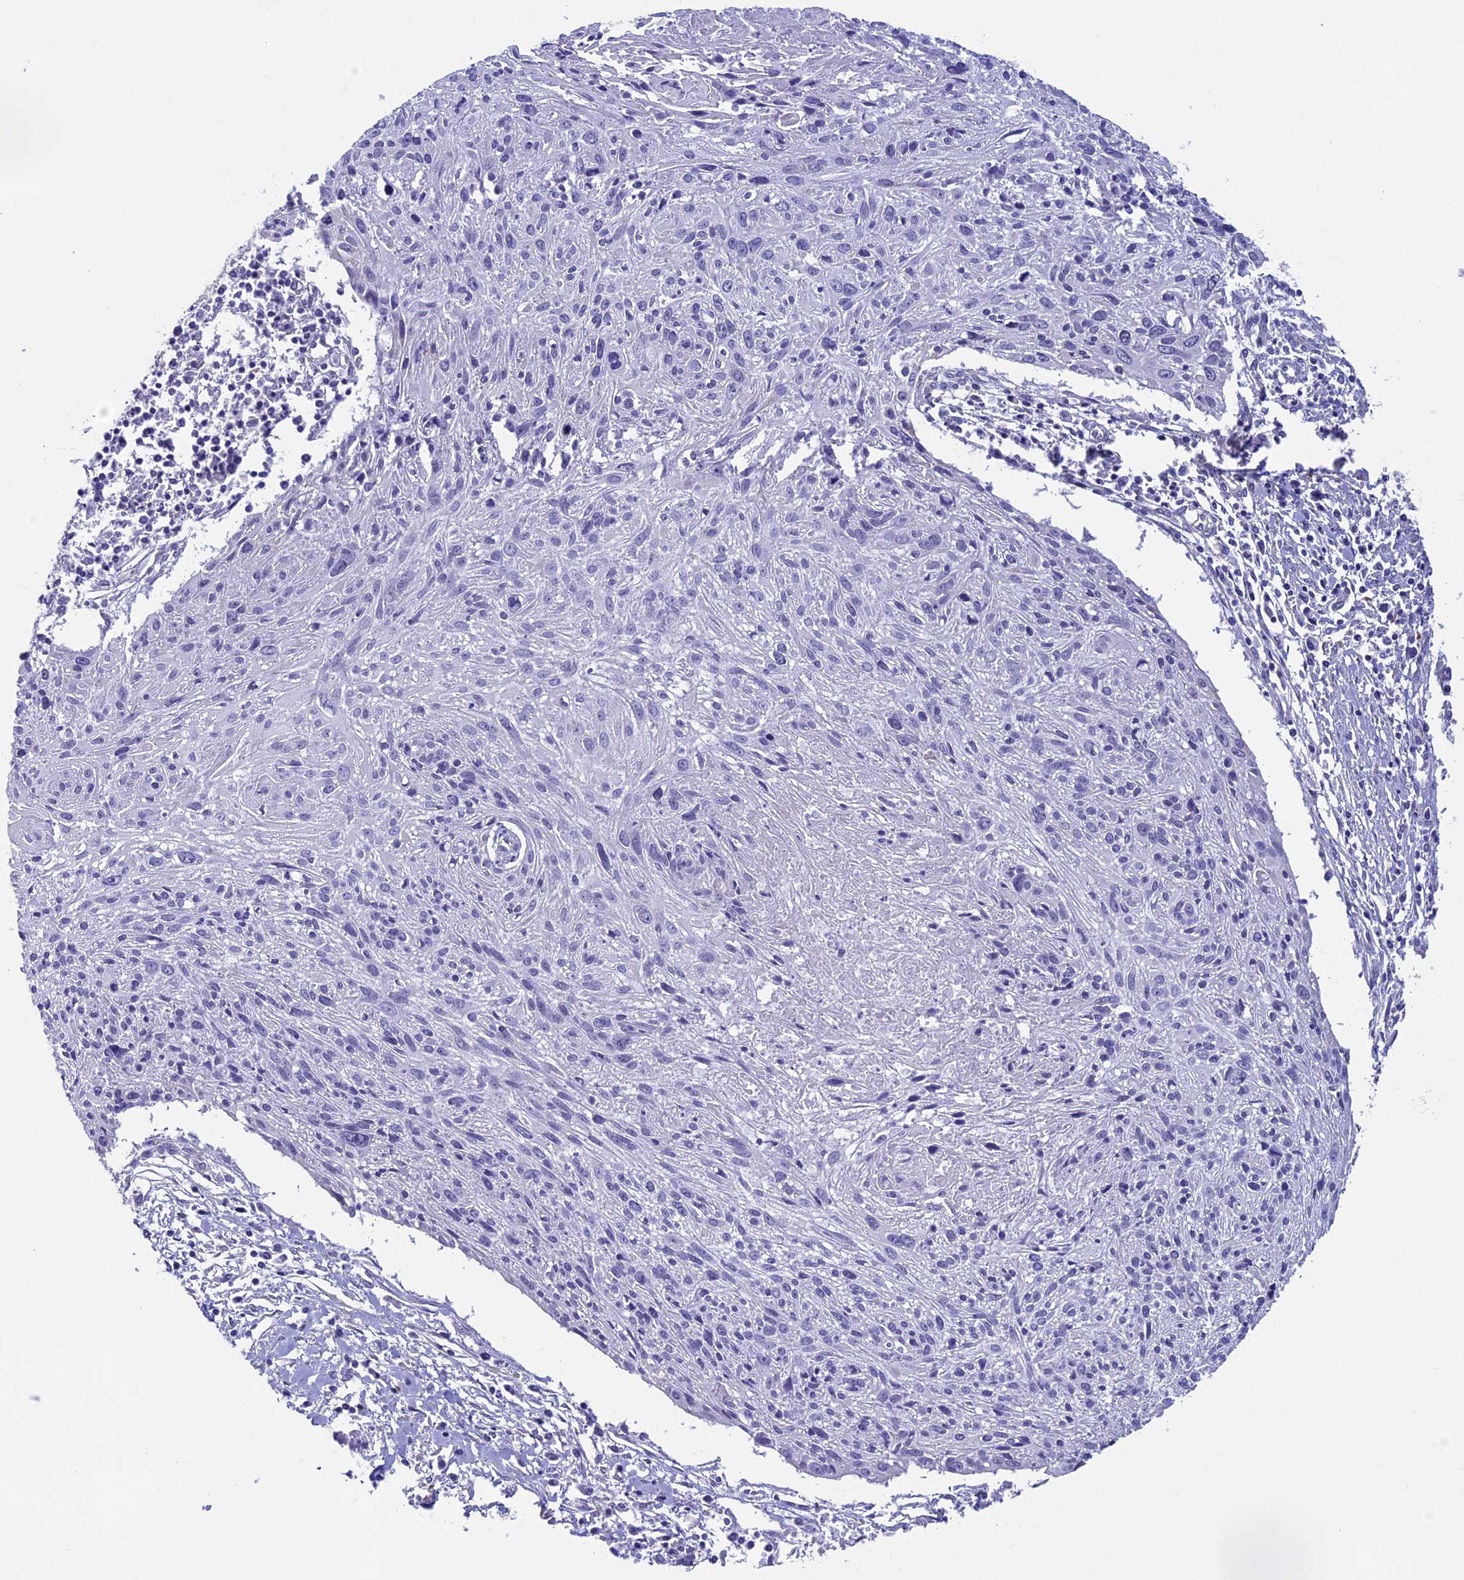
{"staining": {"intensity": "negative", "quantity": "none", "location": "none"}, "tissue": "cervical cancer", "cell_type": "Tumor cells", "image_type": "cancer", "snomed": [{"axis": "morphology", "description": "Squamous cell carcinoma, NOS"}, {"axis": "topography", "description": "Cervix"}], "caption": "Tumor cells show no significant staining in cervical squamous cell carcinoma.", "gene": "MFSD12", "patient": {"sex": "female", "age": 51}}